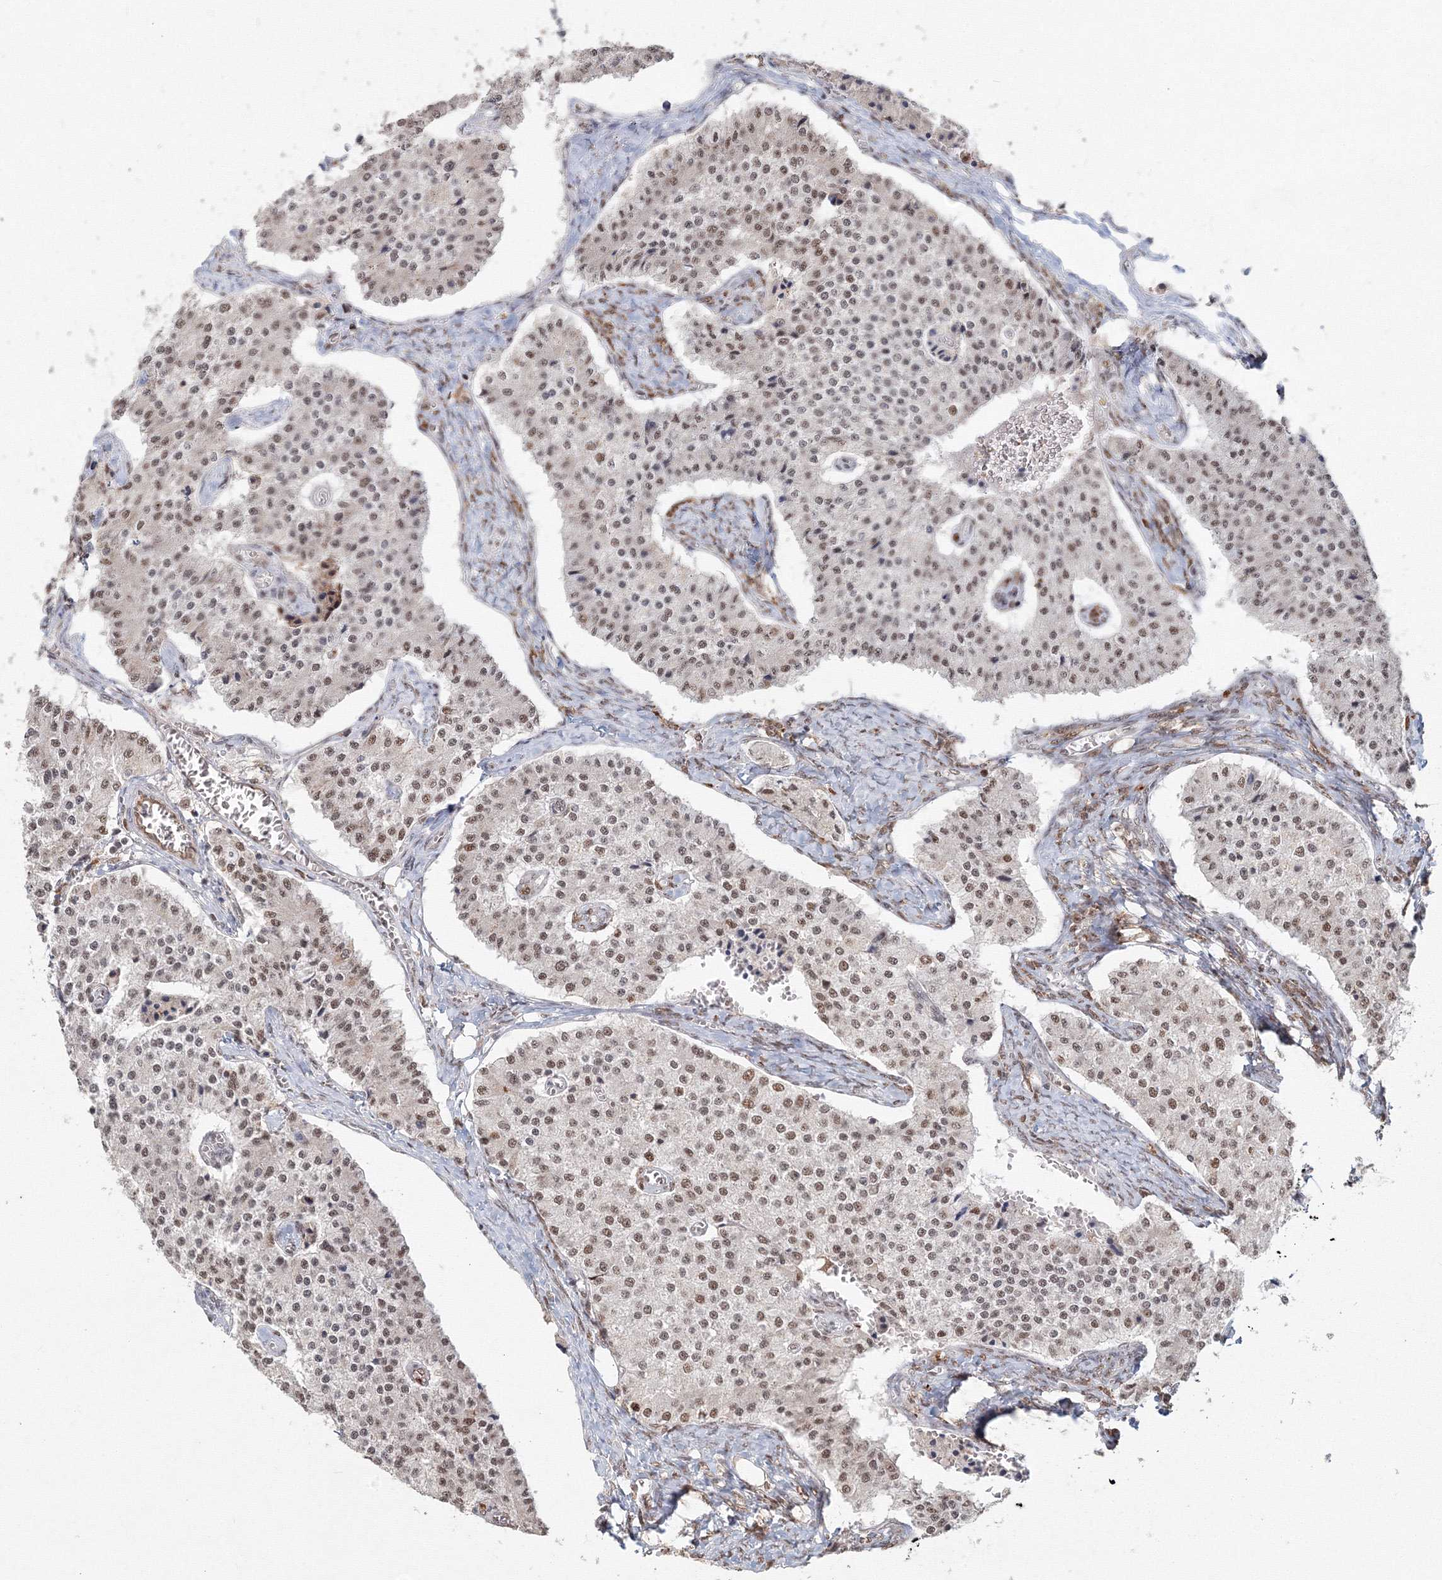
{"staining": {"intensity": "weak", "quantity": "<25%", "location": "nuclear"}, "tissue": "carcinoid", "cell_type": "Tumor cells", "image_type": "cancer", "snomed": [{"axis": "morphology", "description": "Carcinoid, malignant, NOS"}, {"axis": "topography", "description": "Colon"}], "caption": "Tumor cells show no significant expression in malignant carcinoid.", "gene": "IWS1", "patient": {"sex": "female", "age": 52}}